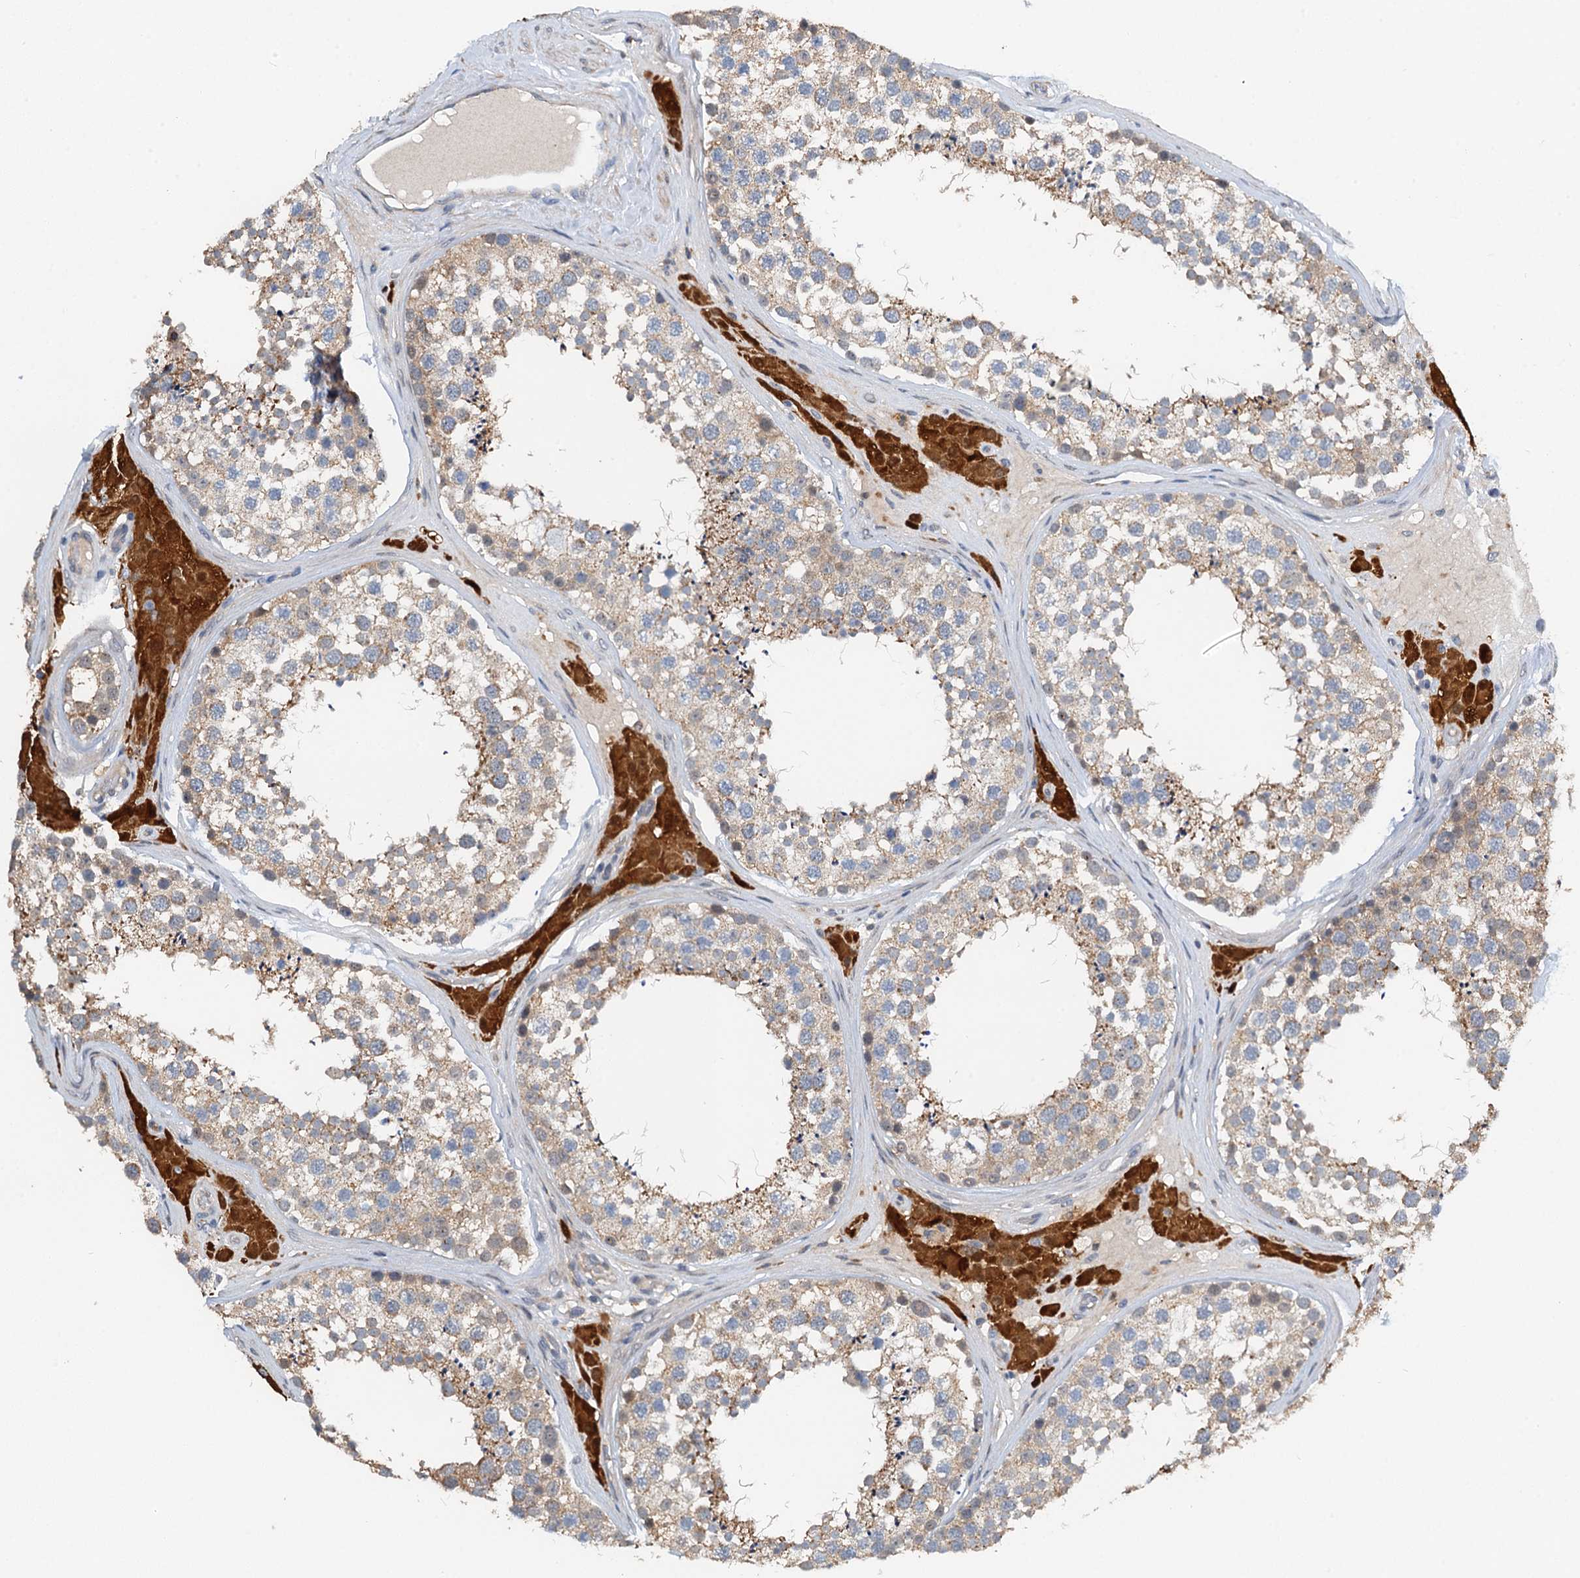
{"staining": {"intensity": "weak", "quantity": "25%-75%", "location": "cytoplasmic/membranous"}, "tissue": "testis", "cell_type": "Cells in seminiferous ducts", "image_type": "normal", "snomed": [{"axis": "morphology", "description": "Normal tissue, NOS"}, {"axis": "topography", "description": "Testis"}], "caption": "Protein expression analysis of unremarkable human testis reveals weak cytoplasmic/membranous staining in about 25%-75% of cells in seminiferous ducts. (IHC, brightfield microscopy, high magnification).", "gene": "ZNF606", "patient": {"sex": "male", "age": 46}}